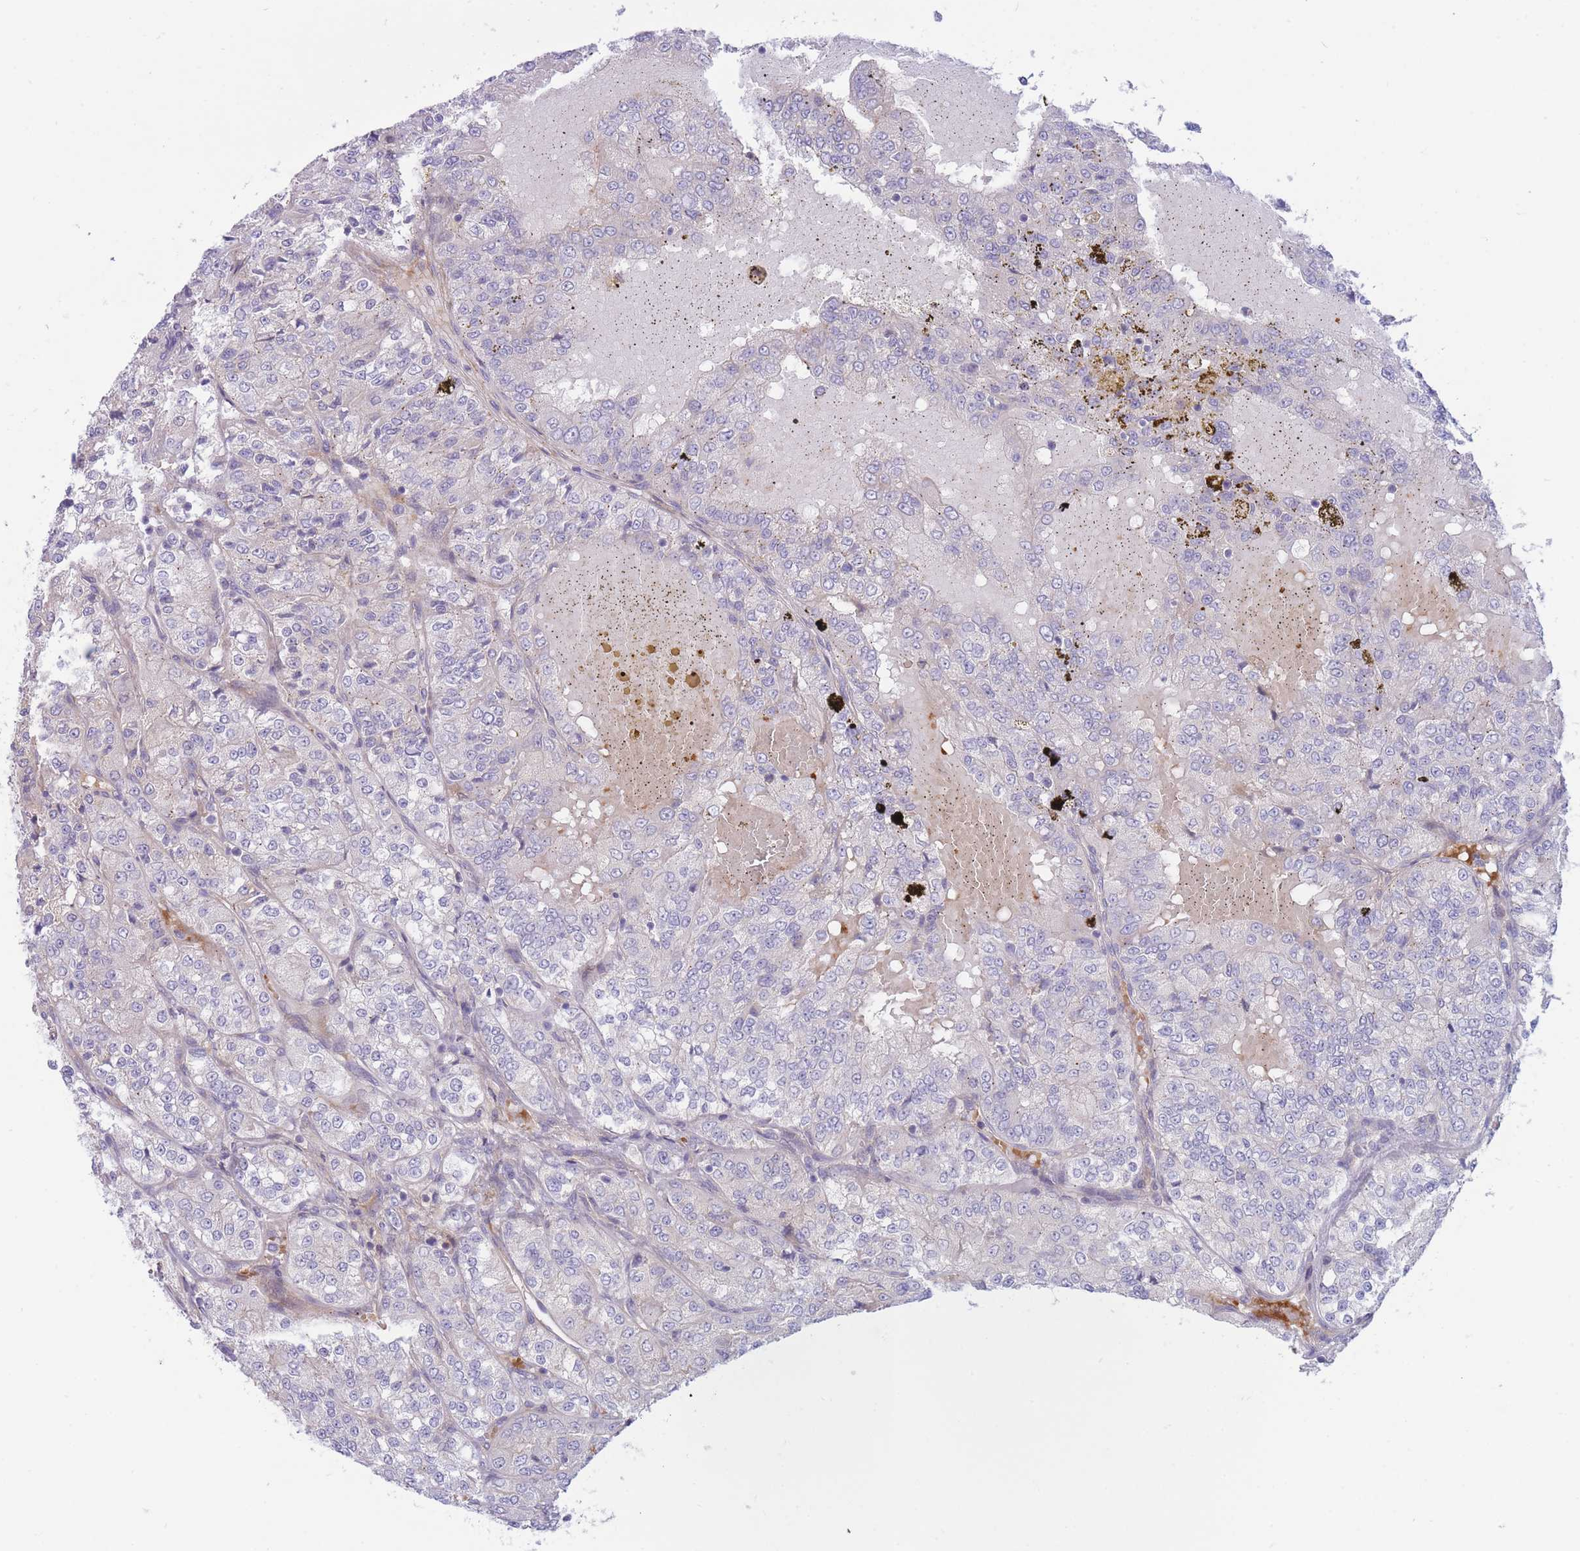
{"staining": {"intensity": "negative", "quantity": "none", "location": "none"}, "tissue": "renal cancer", "cell_type": "Tumor cells", "image_type": "cancer", "snomed": [{"axis": "morphology", "description": "Adenocarcinoma, NOS"}, {"axis": "topography", "description": "Kidney"}], "caption": "This is an immunohistochemistry (IHC) image of renal adenocarcinoma. There is no positivity in tumor cells.", "gene": "APOL4", "patient": {"sex": "female", "age": 63}}